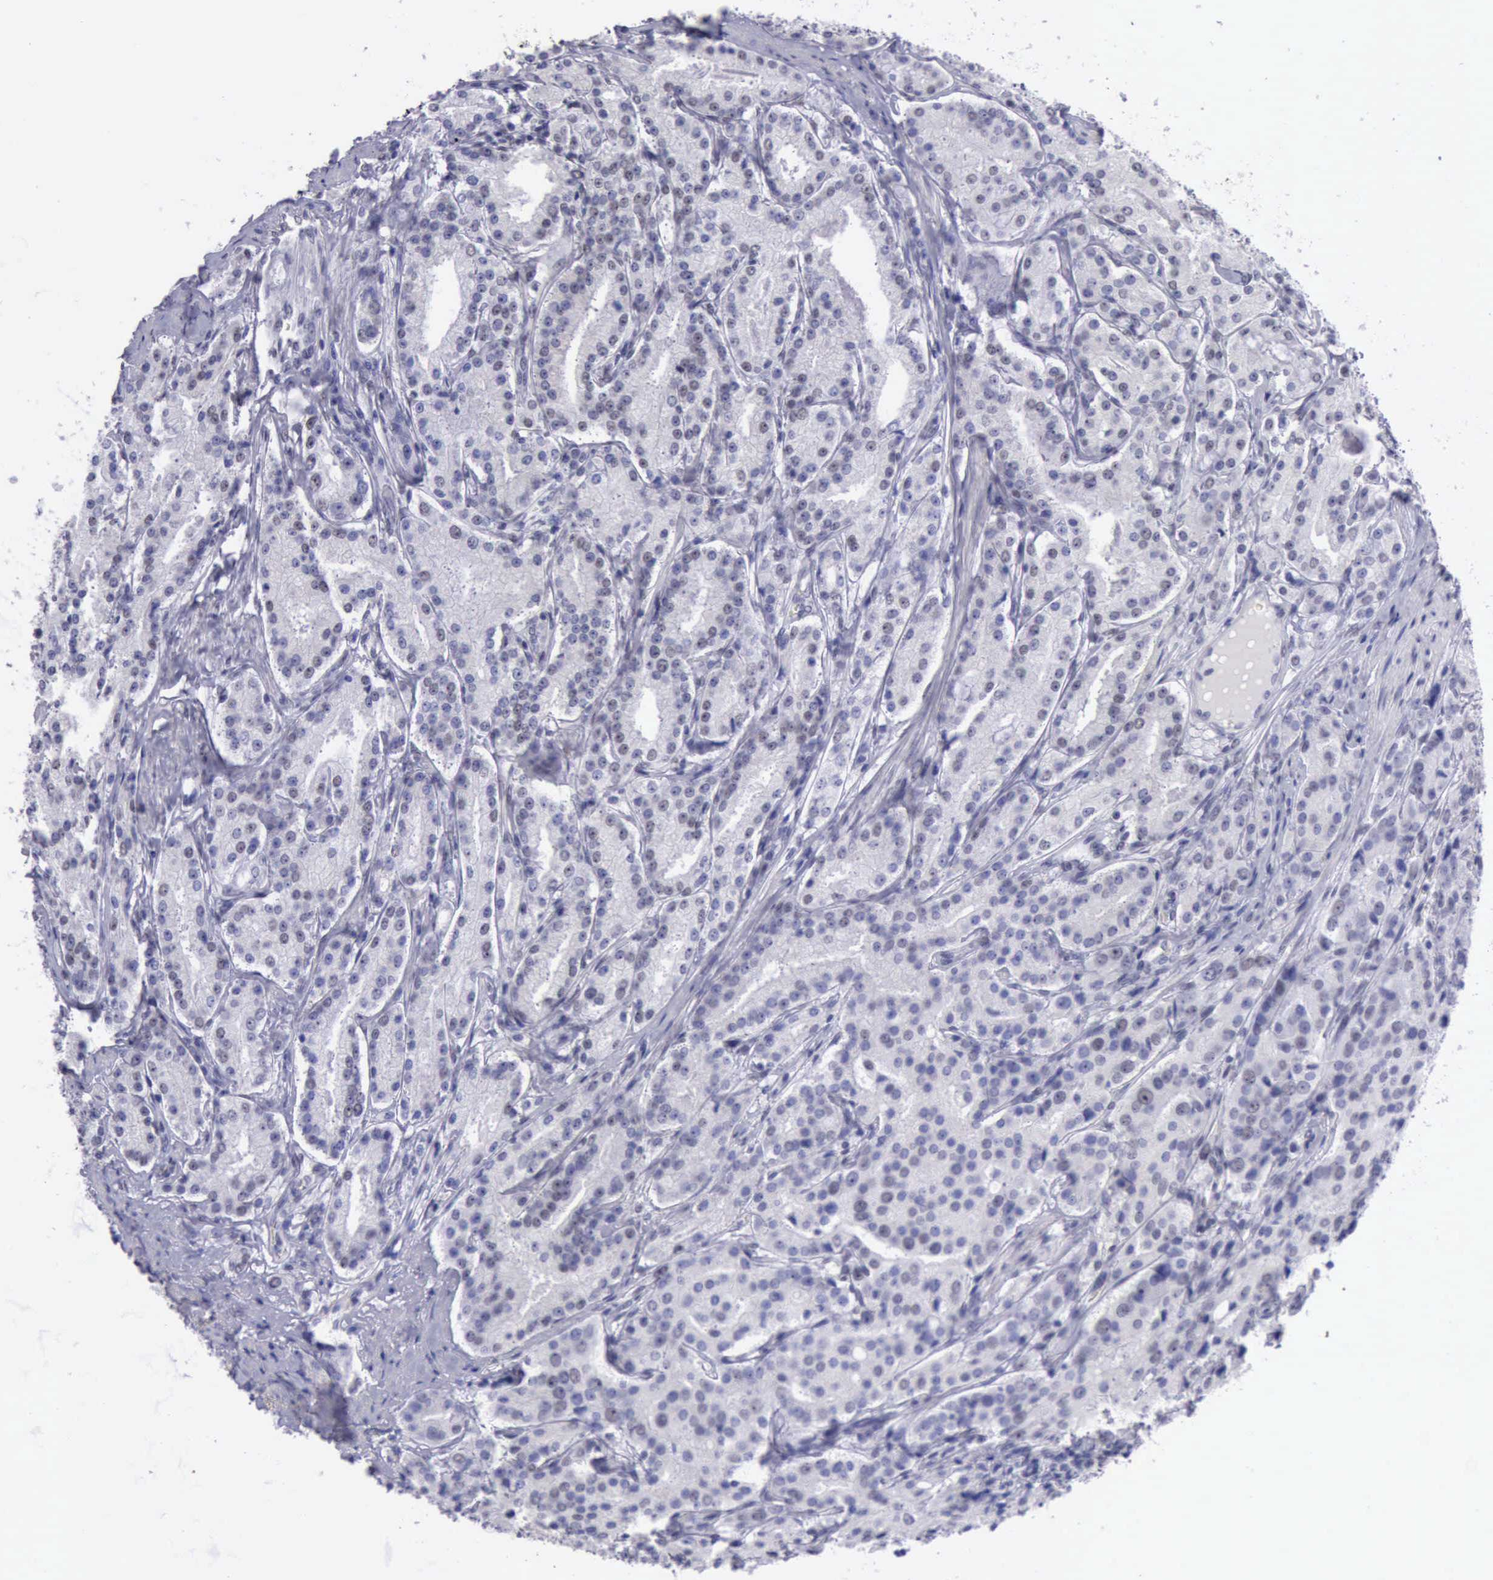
{"staining": {"intensity": "weak", "quantity": "<25%", "location": "nuclear"}, "tissue": "prostate cancer", "cell_type": "Tumor cells", "image_type": "cancer", "snomed": [{"axis": "morphology", "description": "Adenocarcinoma, Medium grade"}, {"axis": "topography", "description": "Prostate"}], "caption": "Tumor cells show no significant protein staining in prostate cancer.", "gene": "EP300", "patient": {"sex": "male", "age": 72}}